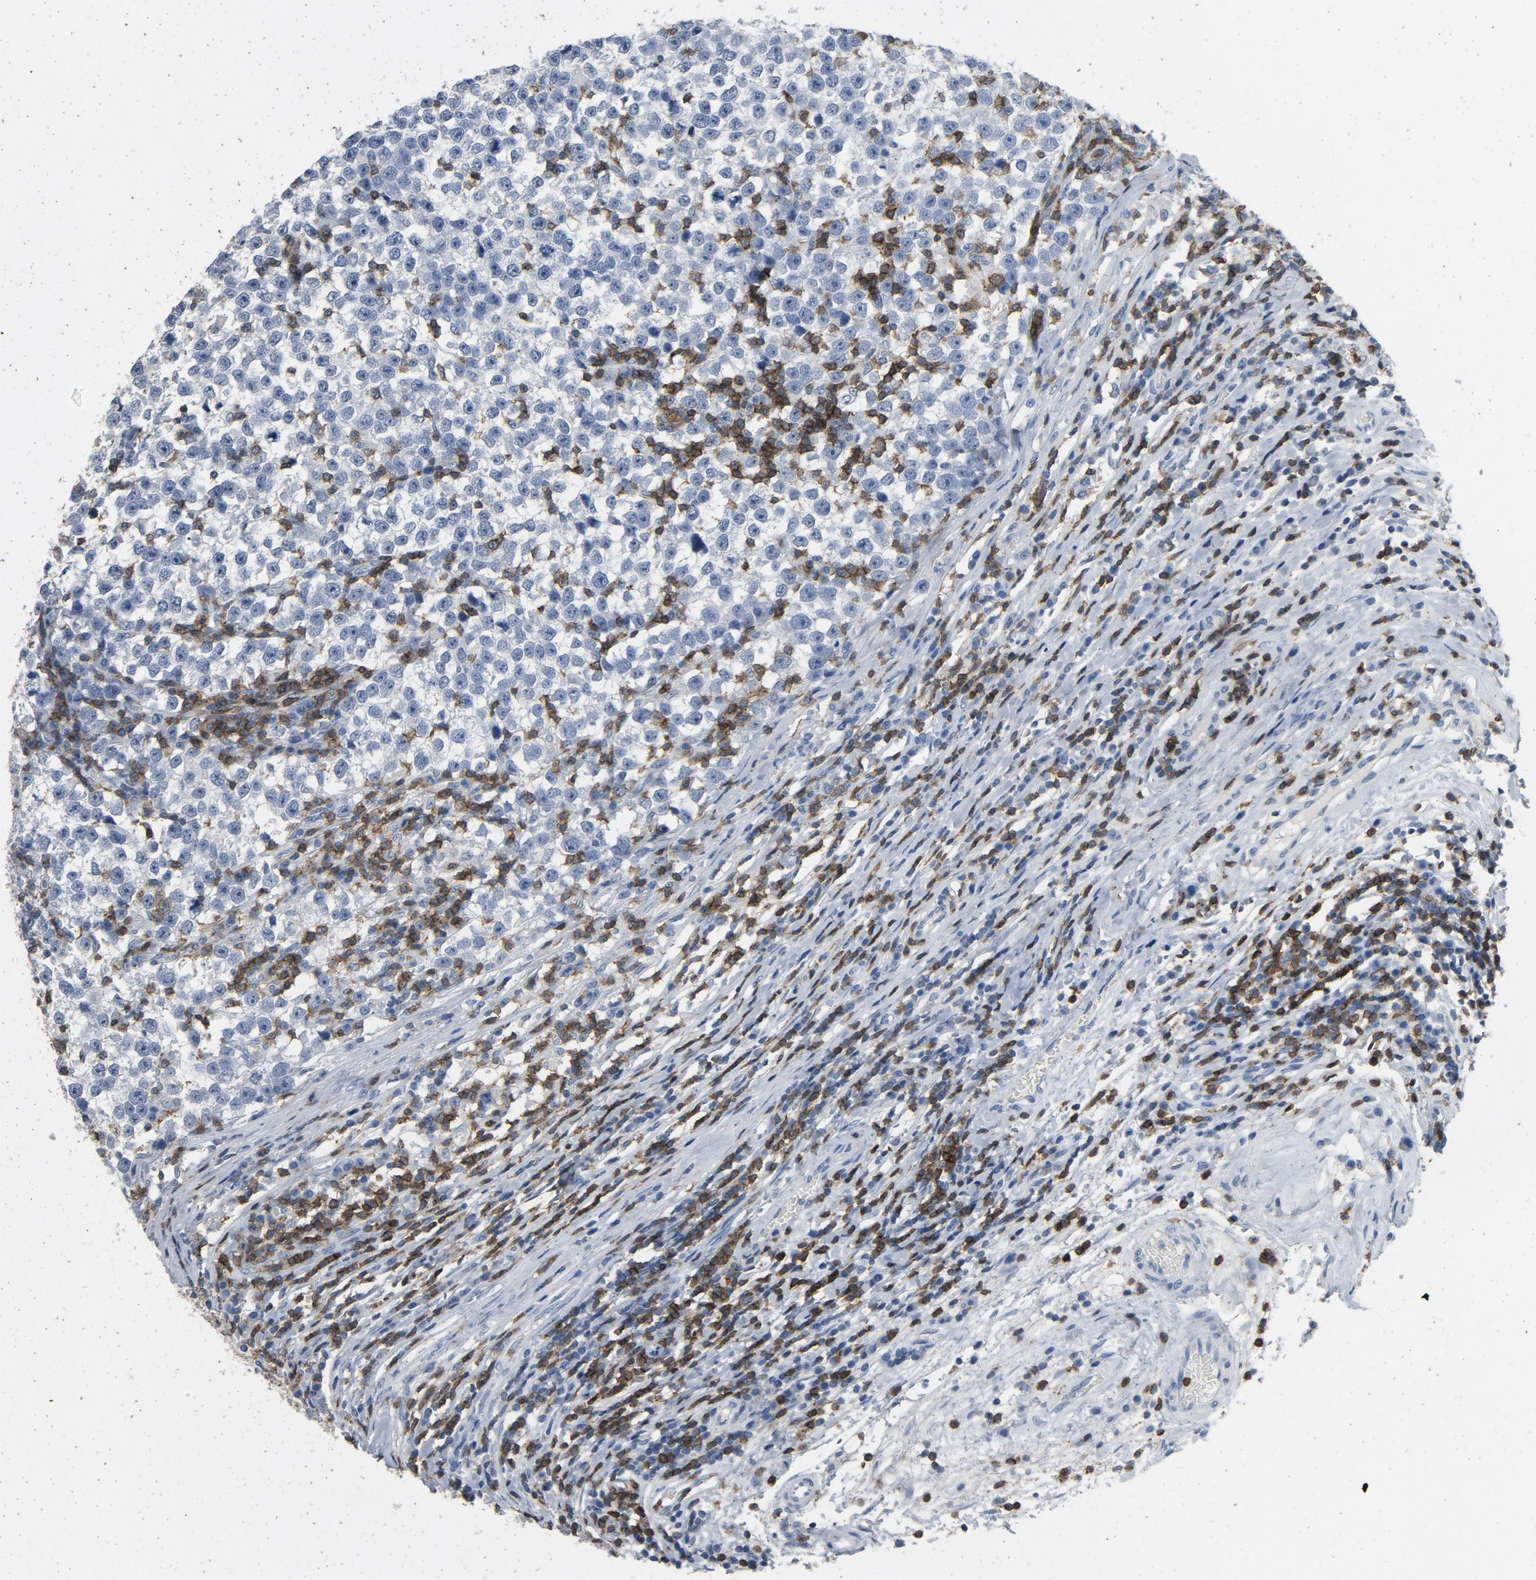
{"staining": {"intensity": "negative", "quantity": "none", "location": "none"}, "tissue": "testis cancer", "cell_type": "Tumor cells", "image_type": "cancer", "snomed": [{"axis": "morphology", "description": "Seminoma, NOS"}, {"axis": "topography", "description": "Testis"}], "caption": "Immunohistochemistry image of human testis seminoma stained for a protein (brown), which exhibits no positivity in tumor cells.", "gene": "LCK", "patient": {"sex": "male", "age": 43}}